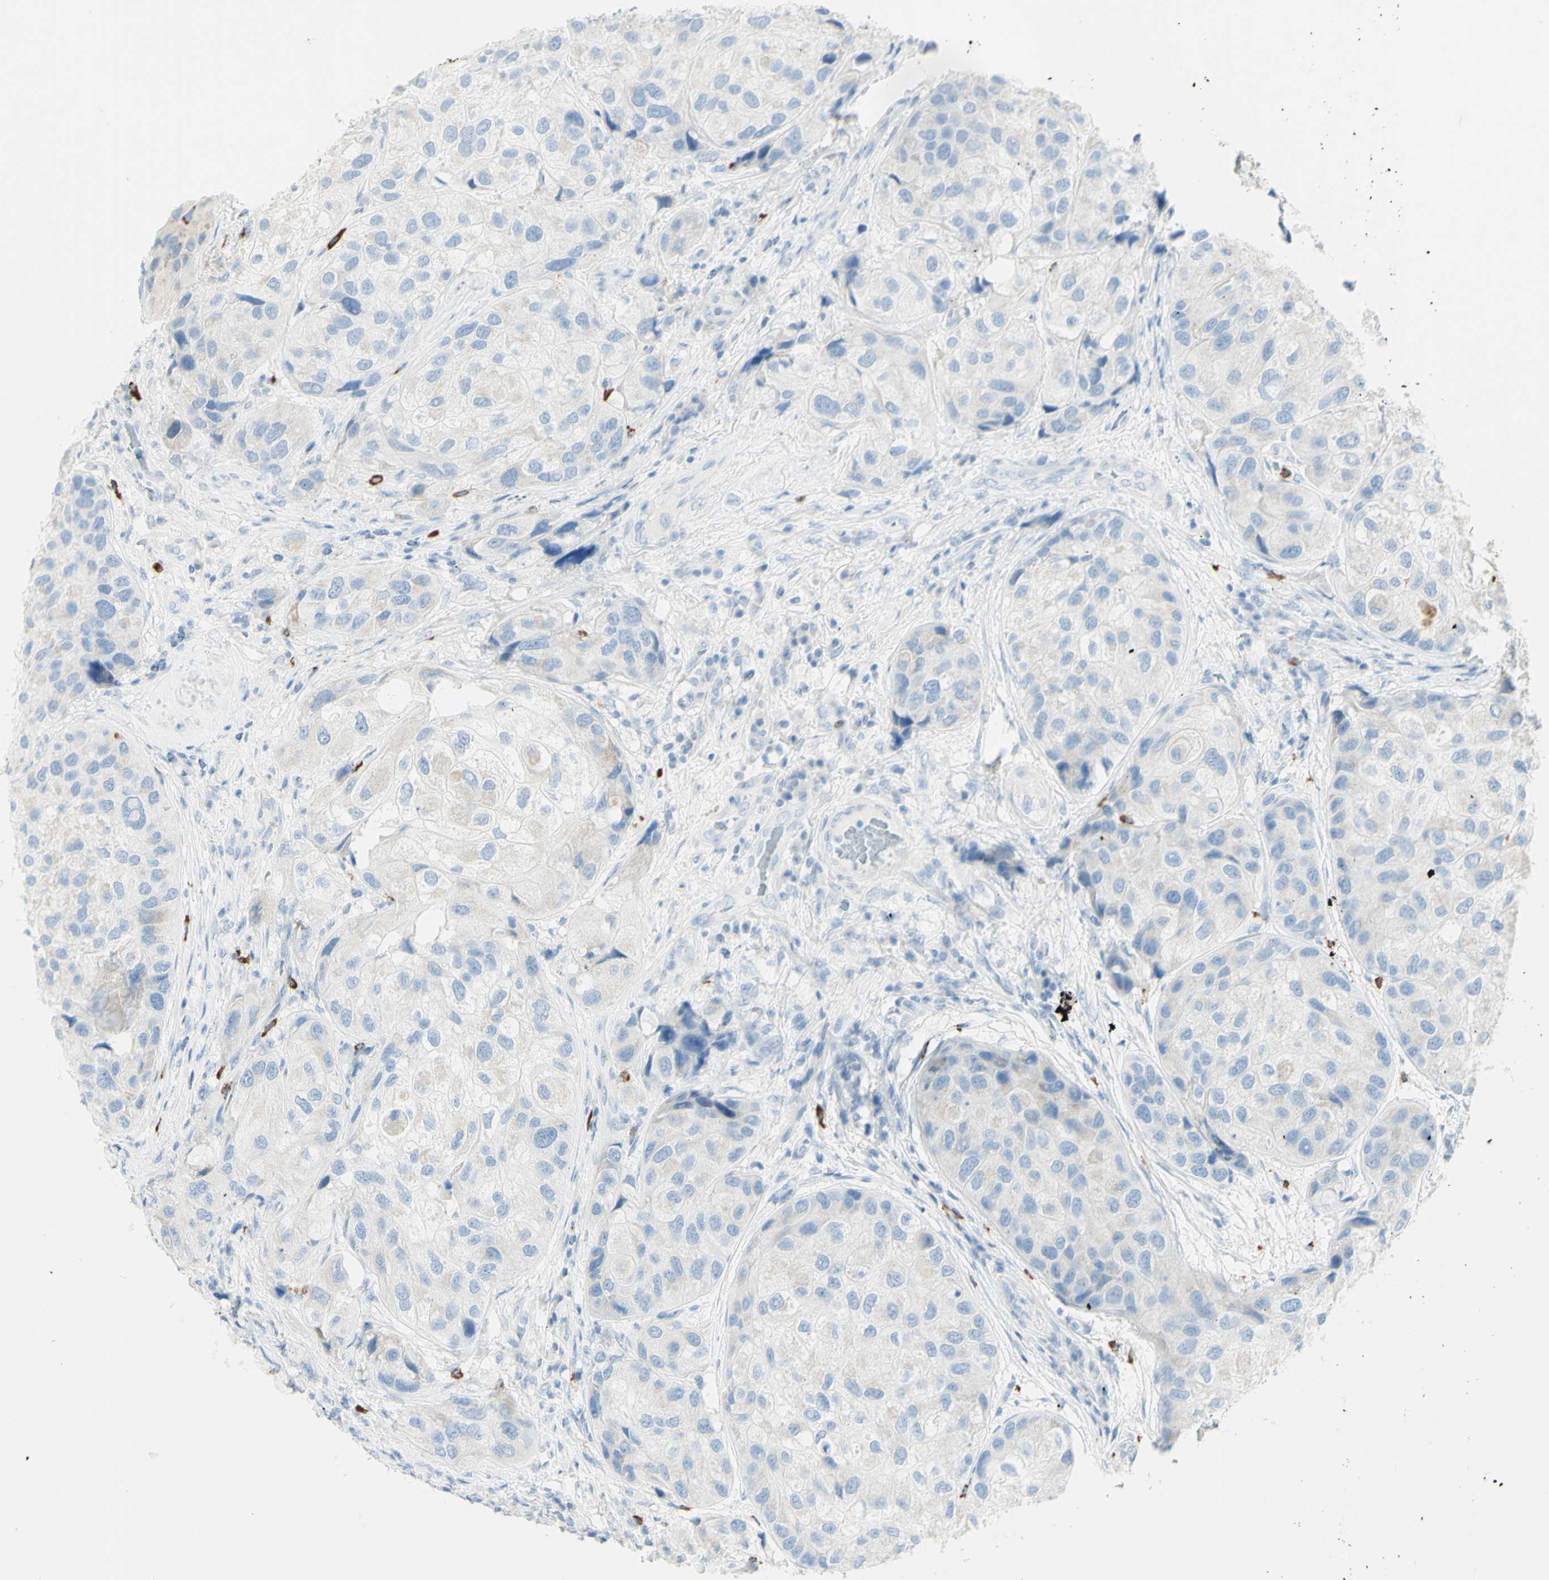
{"staining": {"intensity": "weak", "quantity": "<25%", "location": "cytoplasmic/membranous"}, "tissue": "urothelial cancer", "cell_type": "Tumor cells", "image_type": "cancer", "snomed": [{"axis": "morphology", "description": "Urothelial carcinoma, High grade"}, {"axis": "topography", "description": "Urinary bladder"}], "caption": "Protein analysis of high-grade urothelial carcinoma reveals no significant expression in tumor cells.", "gene": "LETM1", "patient": {"sex": "female", "age": 64}}